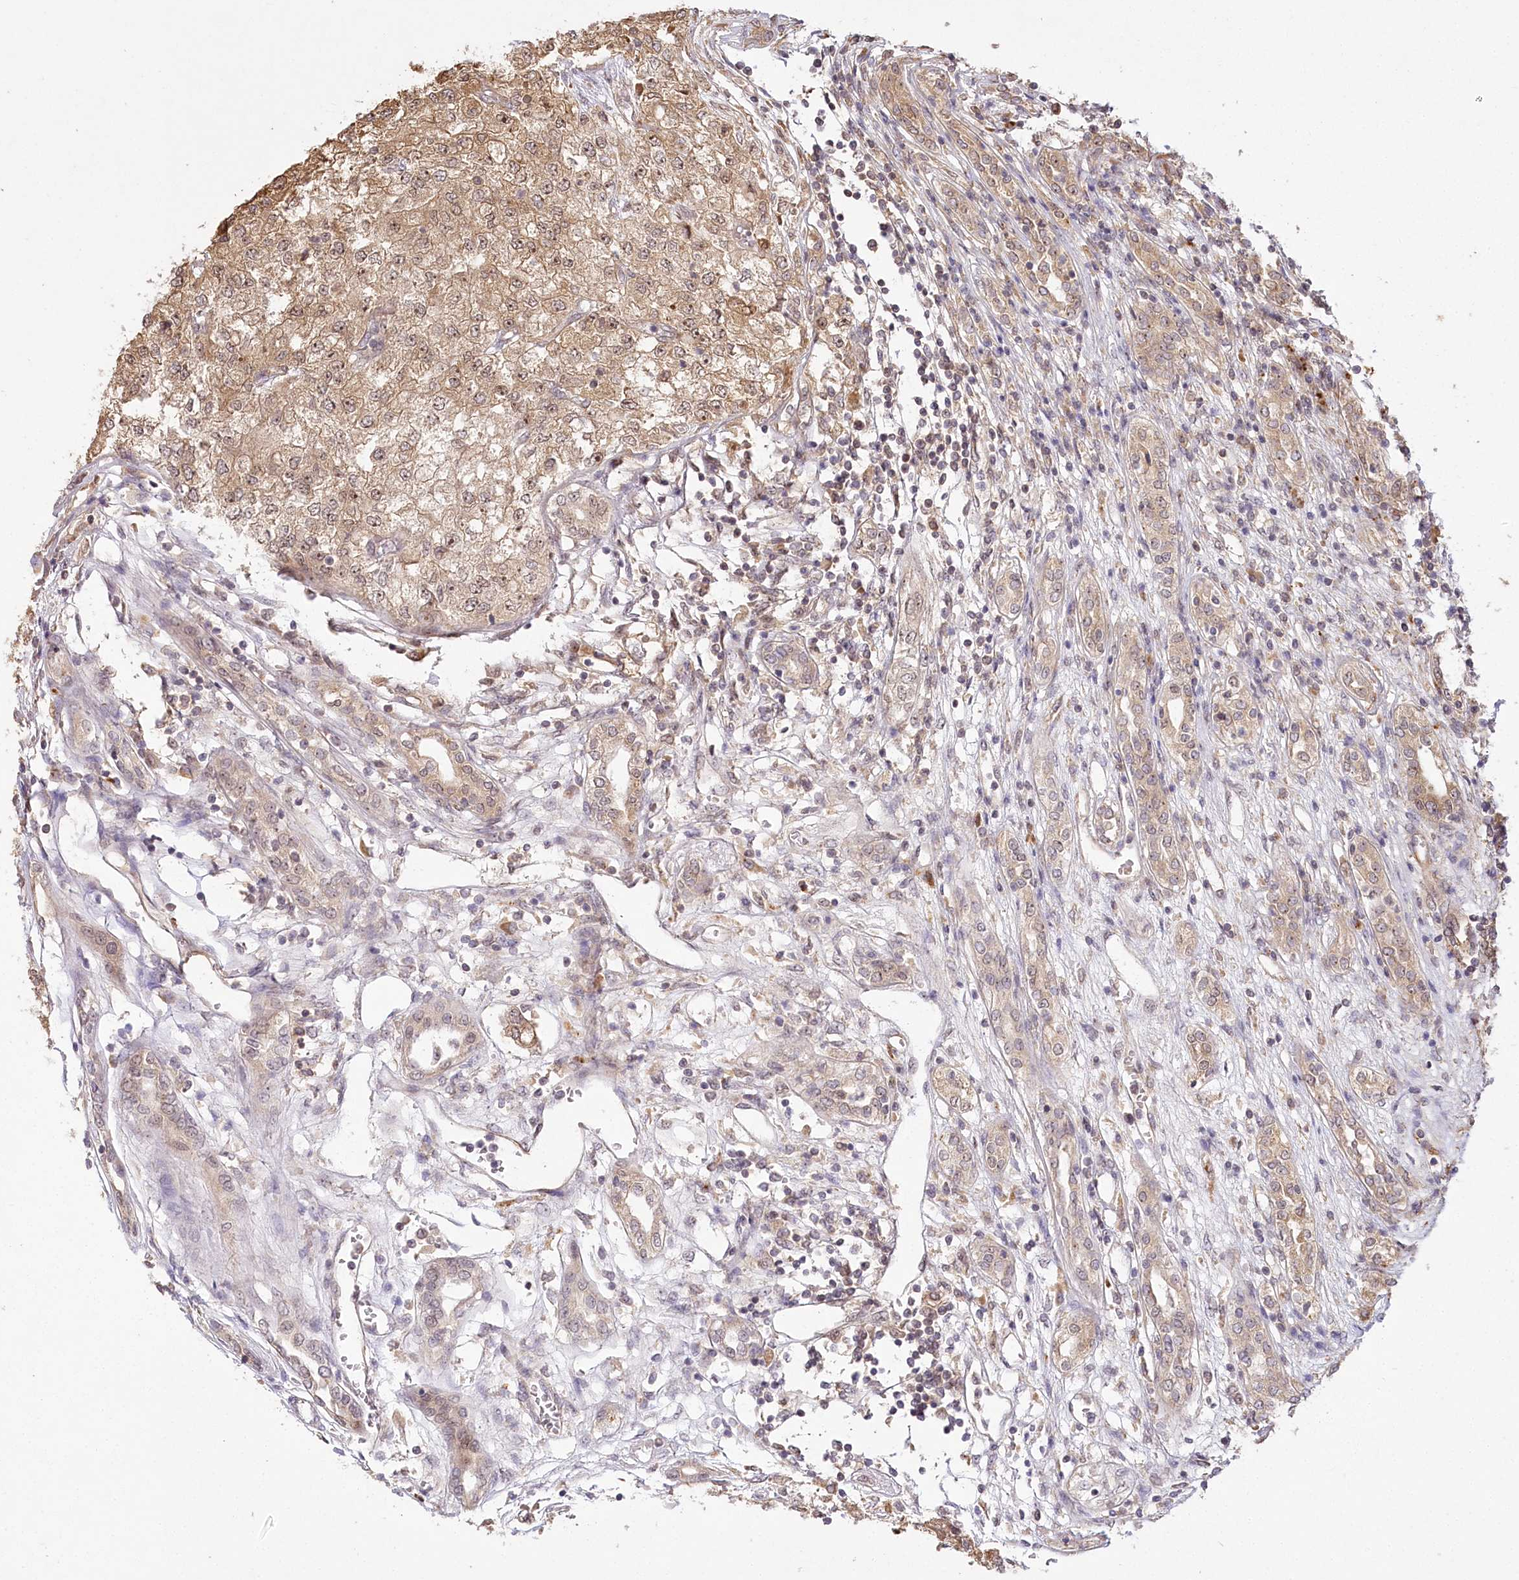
{"staining": {"intensity": "weak", "quantity": ">75%", "location": "cytoplasmic/membranous,nuclear"}, "tissue": "renal cancer", "cell_type": "Tumor cells", "image_type": "cancer", "snomed": [{"axis": "morphology", "description": "Adenocarcinoma, NOS"}, {"axis": "topography", "description": "Kidney"}], "caption": "Immunohistochemistry (IHC) staining of adenocarcinoma (renal), which demonstrates low levels of weak cytoplasmic/membranous and nuclear expression in about >75% of tumor cells indicating weak cytoplasmic/membranous and nuclear protein staining. The staining was performed using DAB (brown) for protein detection and nuclei were counterstained in hematoxylin (blue).", "gene": "SERGEF", "patient": {"sex": "female", "age": 54}}